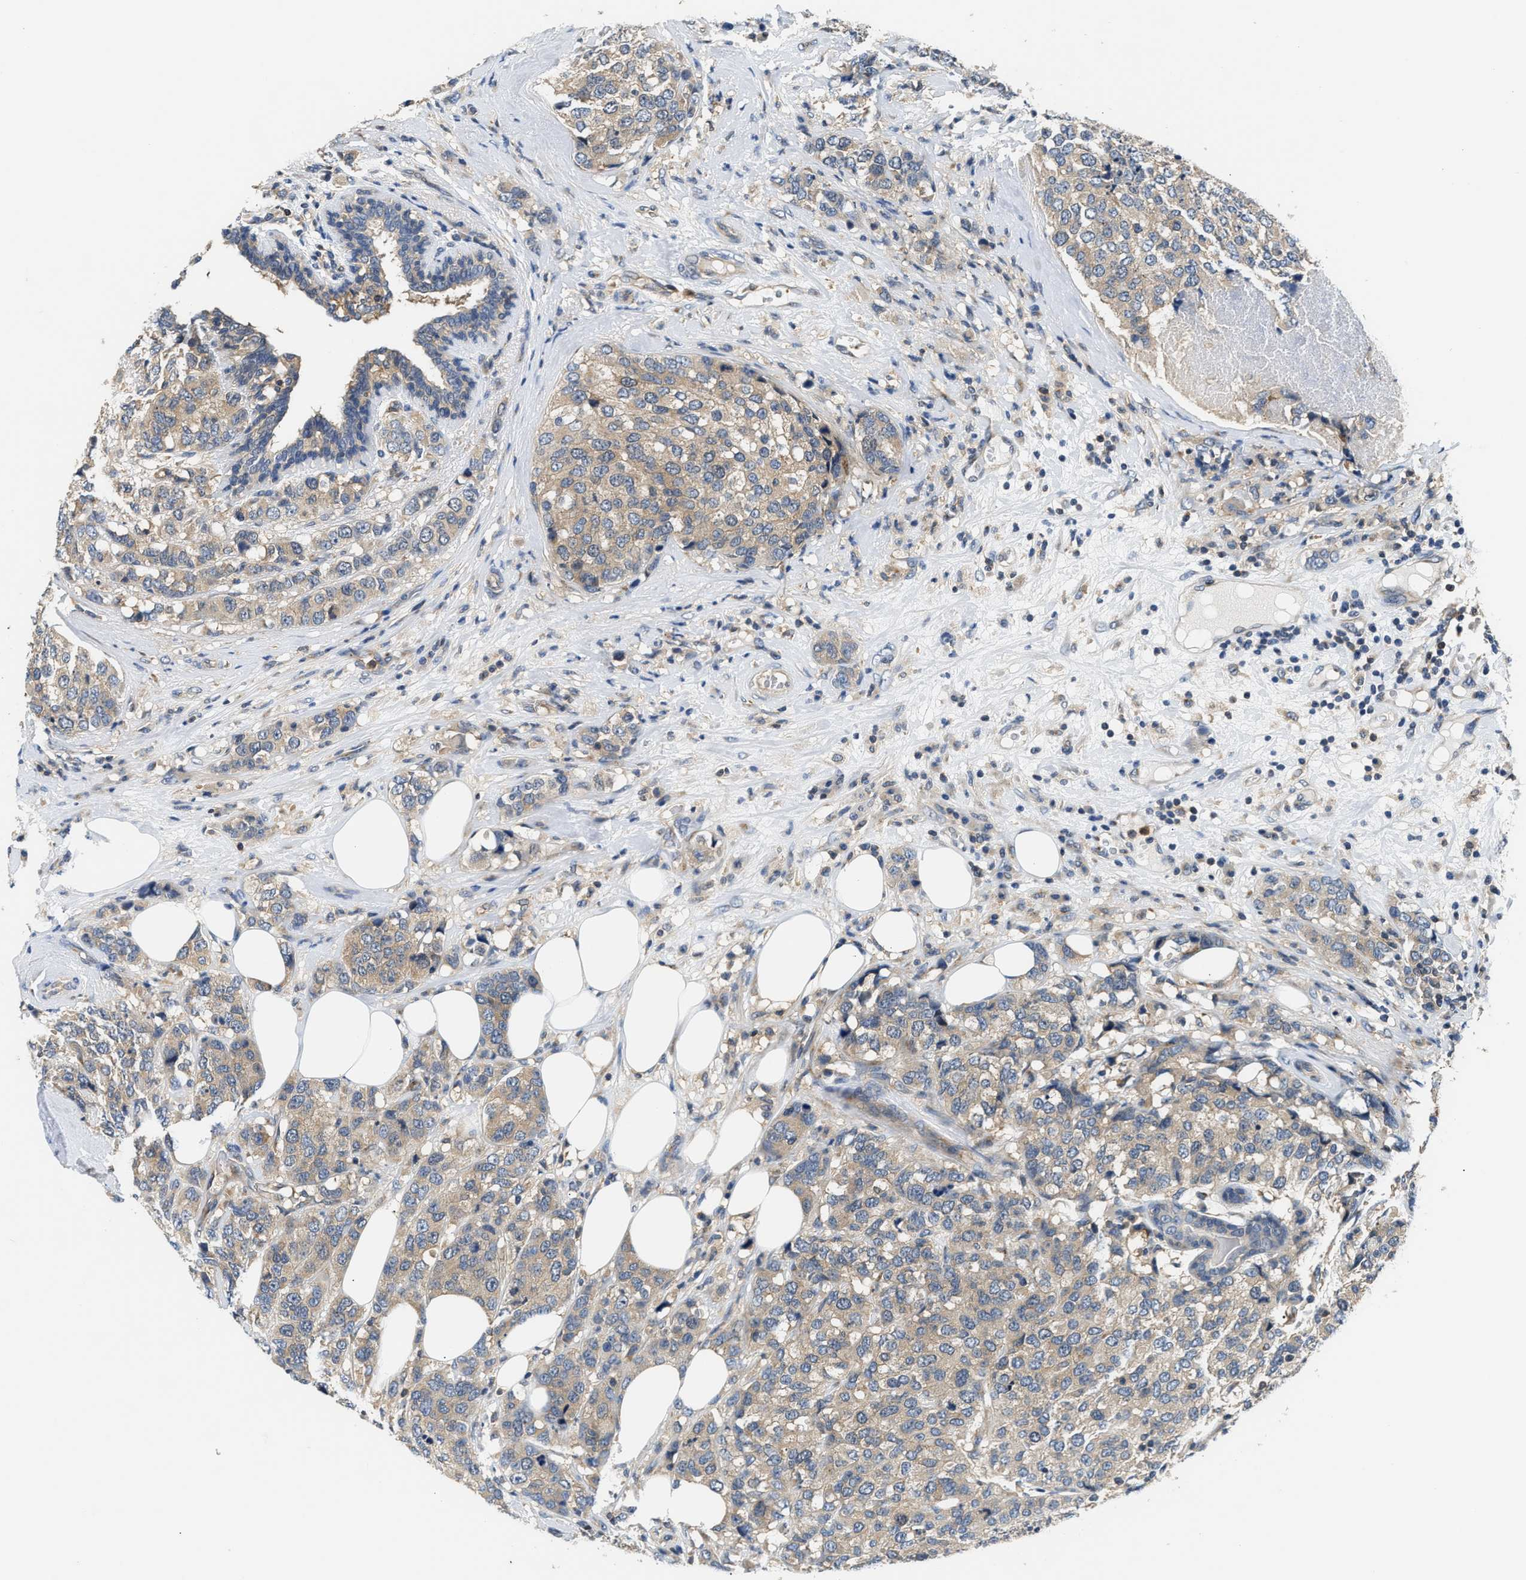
{"staining": {"intensity": "weak", "quantity": ">75%", "location": "cytoplasmic/membranous"}, "tissue": "breast cancer", "cell_type": "Tumor cells", "image_type": "cancer", "snomed": [{"axis": "morphology", "description": "Lobular carcinoma"}, {"axis": "topography", "description": "Breast"}], "caption": "About >75% of tumor cells in breast lobular carcinoma show weak cytoplasmic/membranous protein expression as visualized by brown immunohistochemical staining.", "gene": "CHUK", "patient": {"sex": "female", "age": 59}}